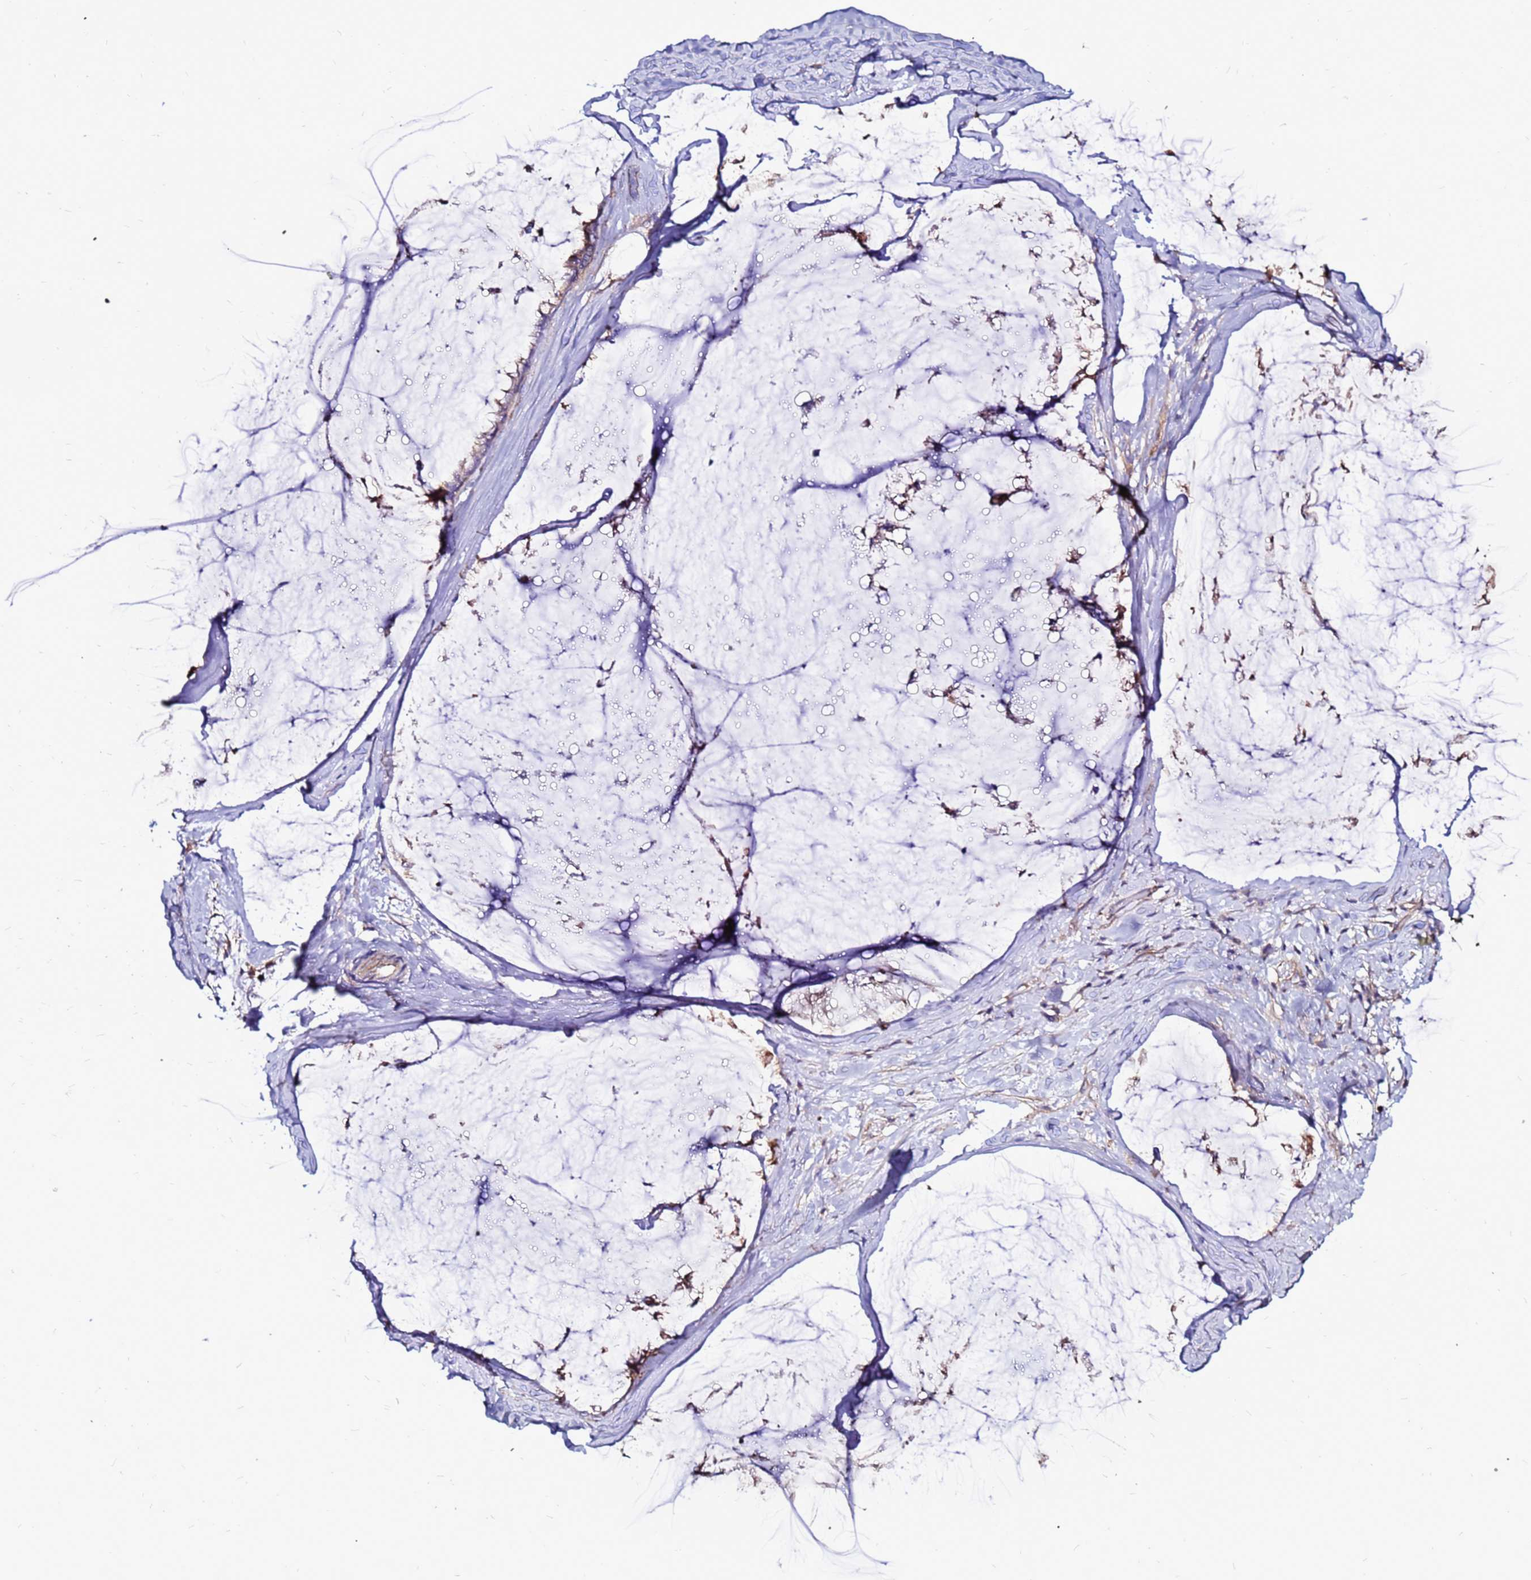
{"staining": {"intensity": "moderate", "quantity": "25%-75%", "location": "cytoplasmic/membranous"}, "tissue": "ovarian cancer", "cell_type": "Tumor cells", "image_type": "cancer", "snomed": [{"axis": "morphology", "description": "Cystadenocarcinoma, mucinous, NOS"}, {"axis": "topography", "description": "Ovary"}], "caption": "Mucinous cystadenocarcinoma (ovarian) was stained to show a protein in brown. There is medium levels of moderate cytoplasmic/membranous positivity in approximately 25%-75% of tumor cells.", "gene": "NRN1L", "patient": {"sex": "female", "age": 39}}